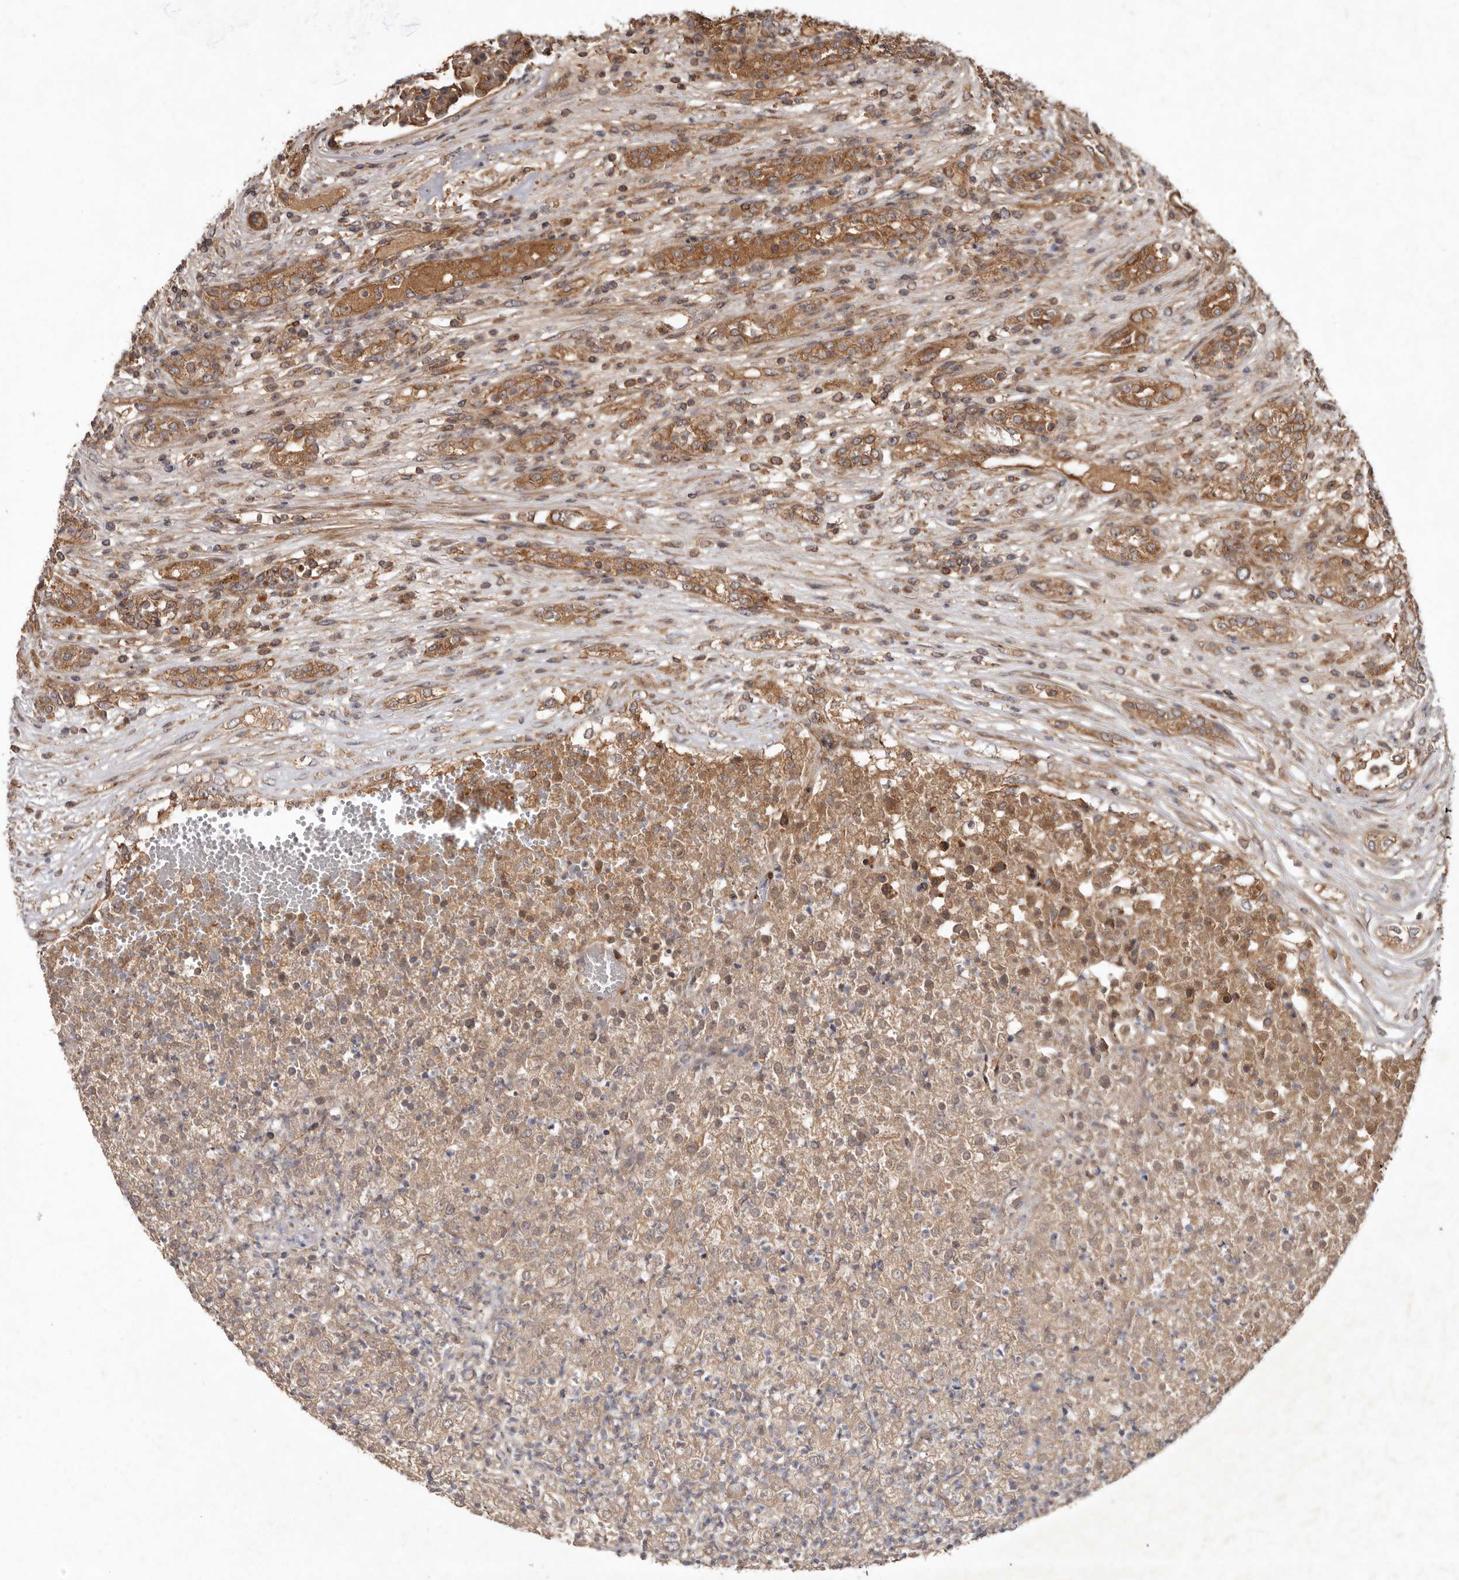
{"staining": {"intensity": "moderate", "quantity": ">75%", "location": "cytoplasmic/membranous"}, "tissue": "renal cancer", "cell_type": "Tumor cells", "image_type": "cancer", "snomed": [{"axis": "morphology", "description": "Adenocarcinoma, NOS"}, {"axis": "topography", "description": "Kidney"}], "caption": "This is a micrograph of immunohistochemistry (IHC) staining of renal cancer, which shows moderate expression in the cytoplasmic/membranous of tumor cells.", "gene": "STK36", "patient": {"sex": "female", "age": 54}}